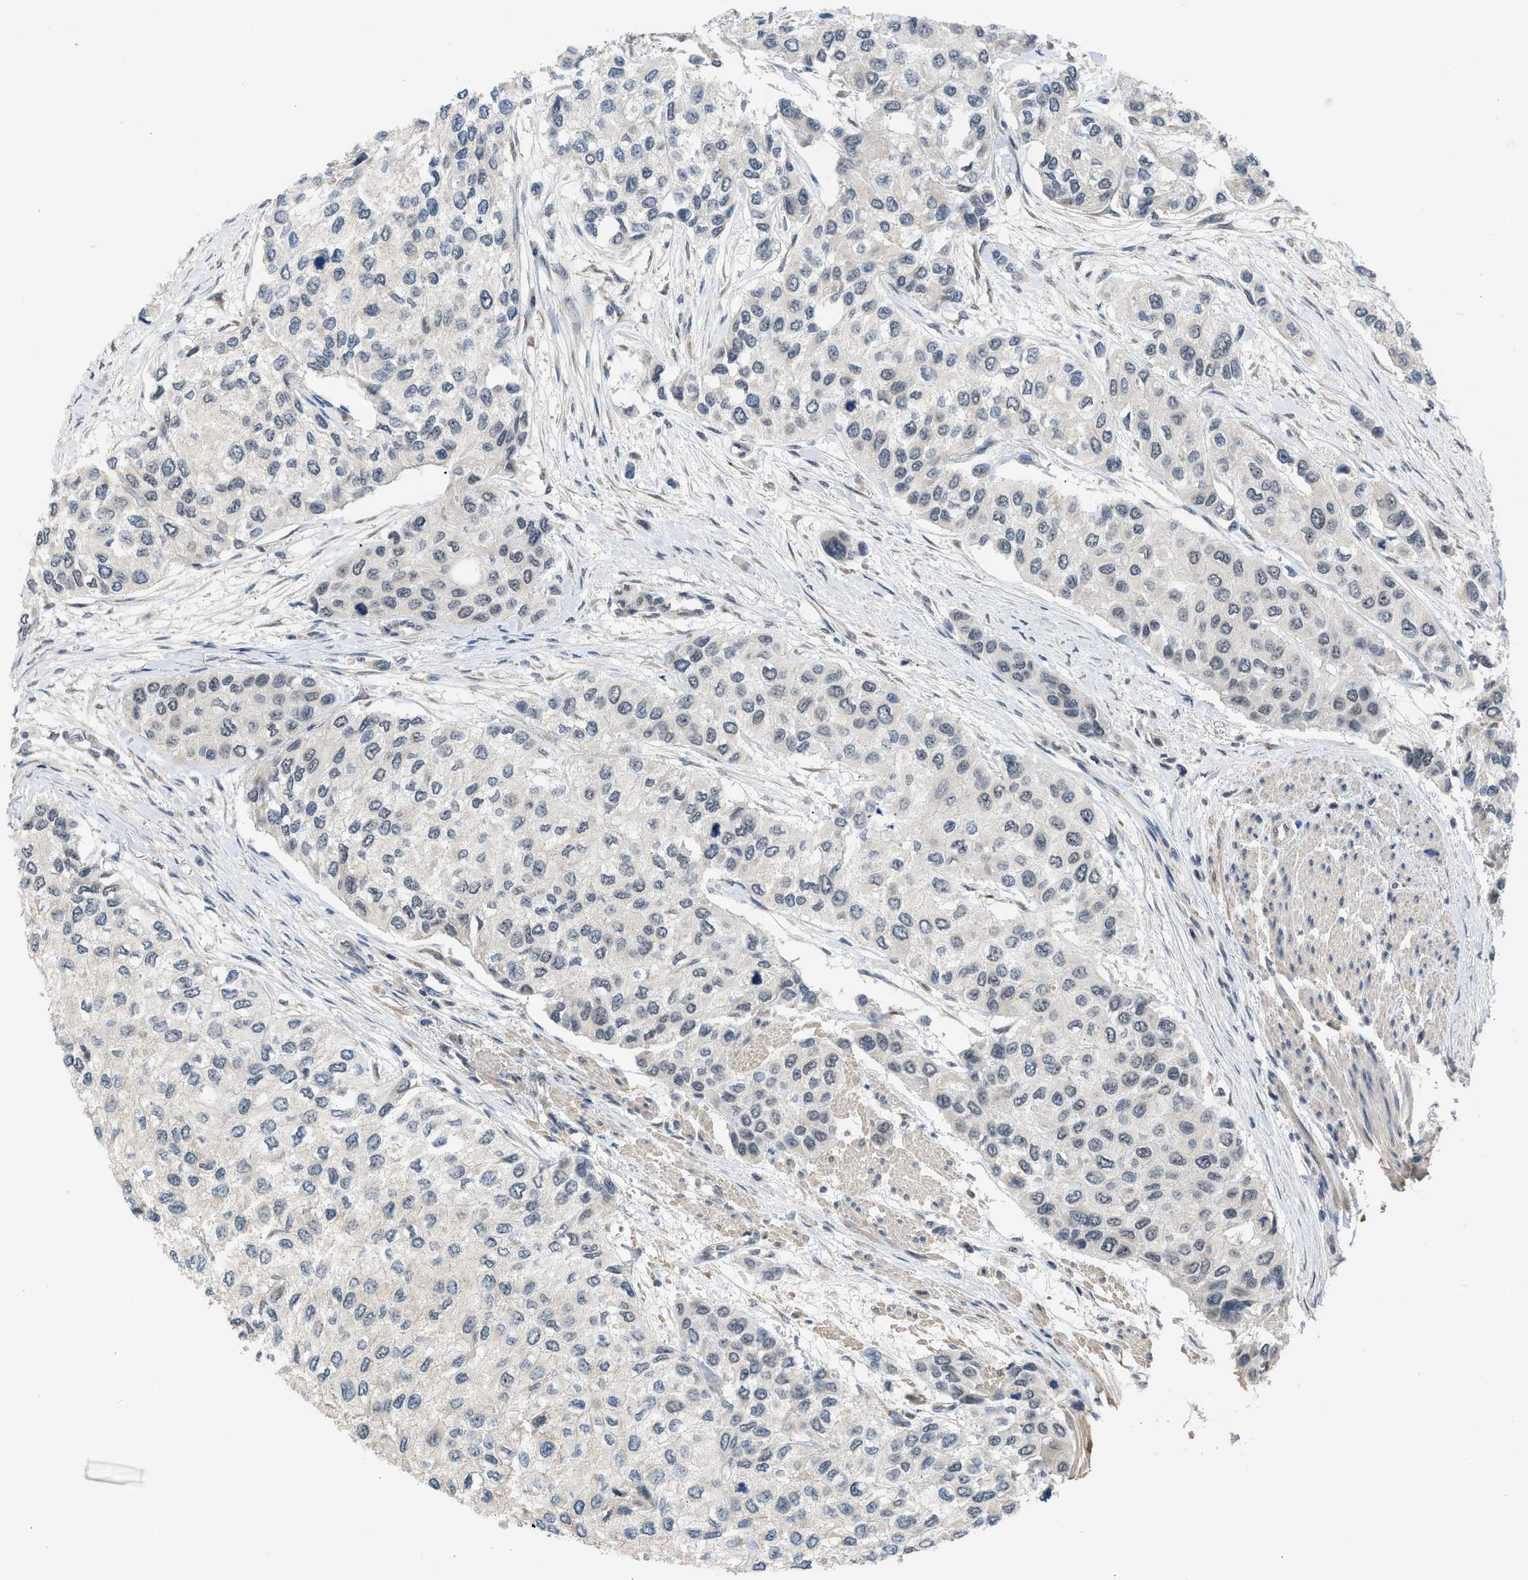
{"staining": {"intensity": "weak", "quantity": "<25%", "location": "nuclear"}, "tissue": "urothelial cancer", "cell_type": "Tumor cells", "image_type": "cancer", "snomed": [{"axis": "morphology", "description": "Urothelial carcinoma, High grade"}, {"axis": "topography", "description": "Urinary bladder"}], "caption": "An image of urothelial carcinoma (high-grade) stained for a protein reveals no brown staining in tumor cells.", "gene": "TERF2IP", "patient": {"sex": "female", "age": 56}}